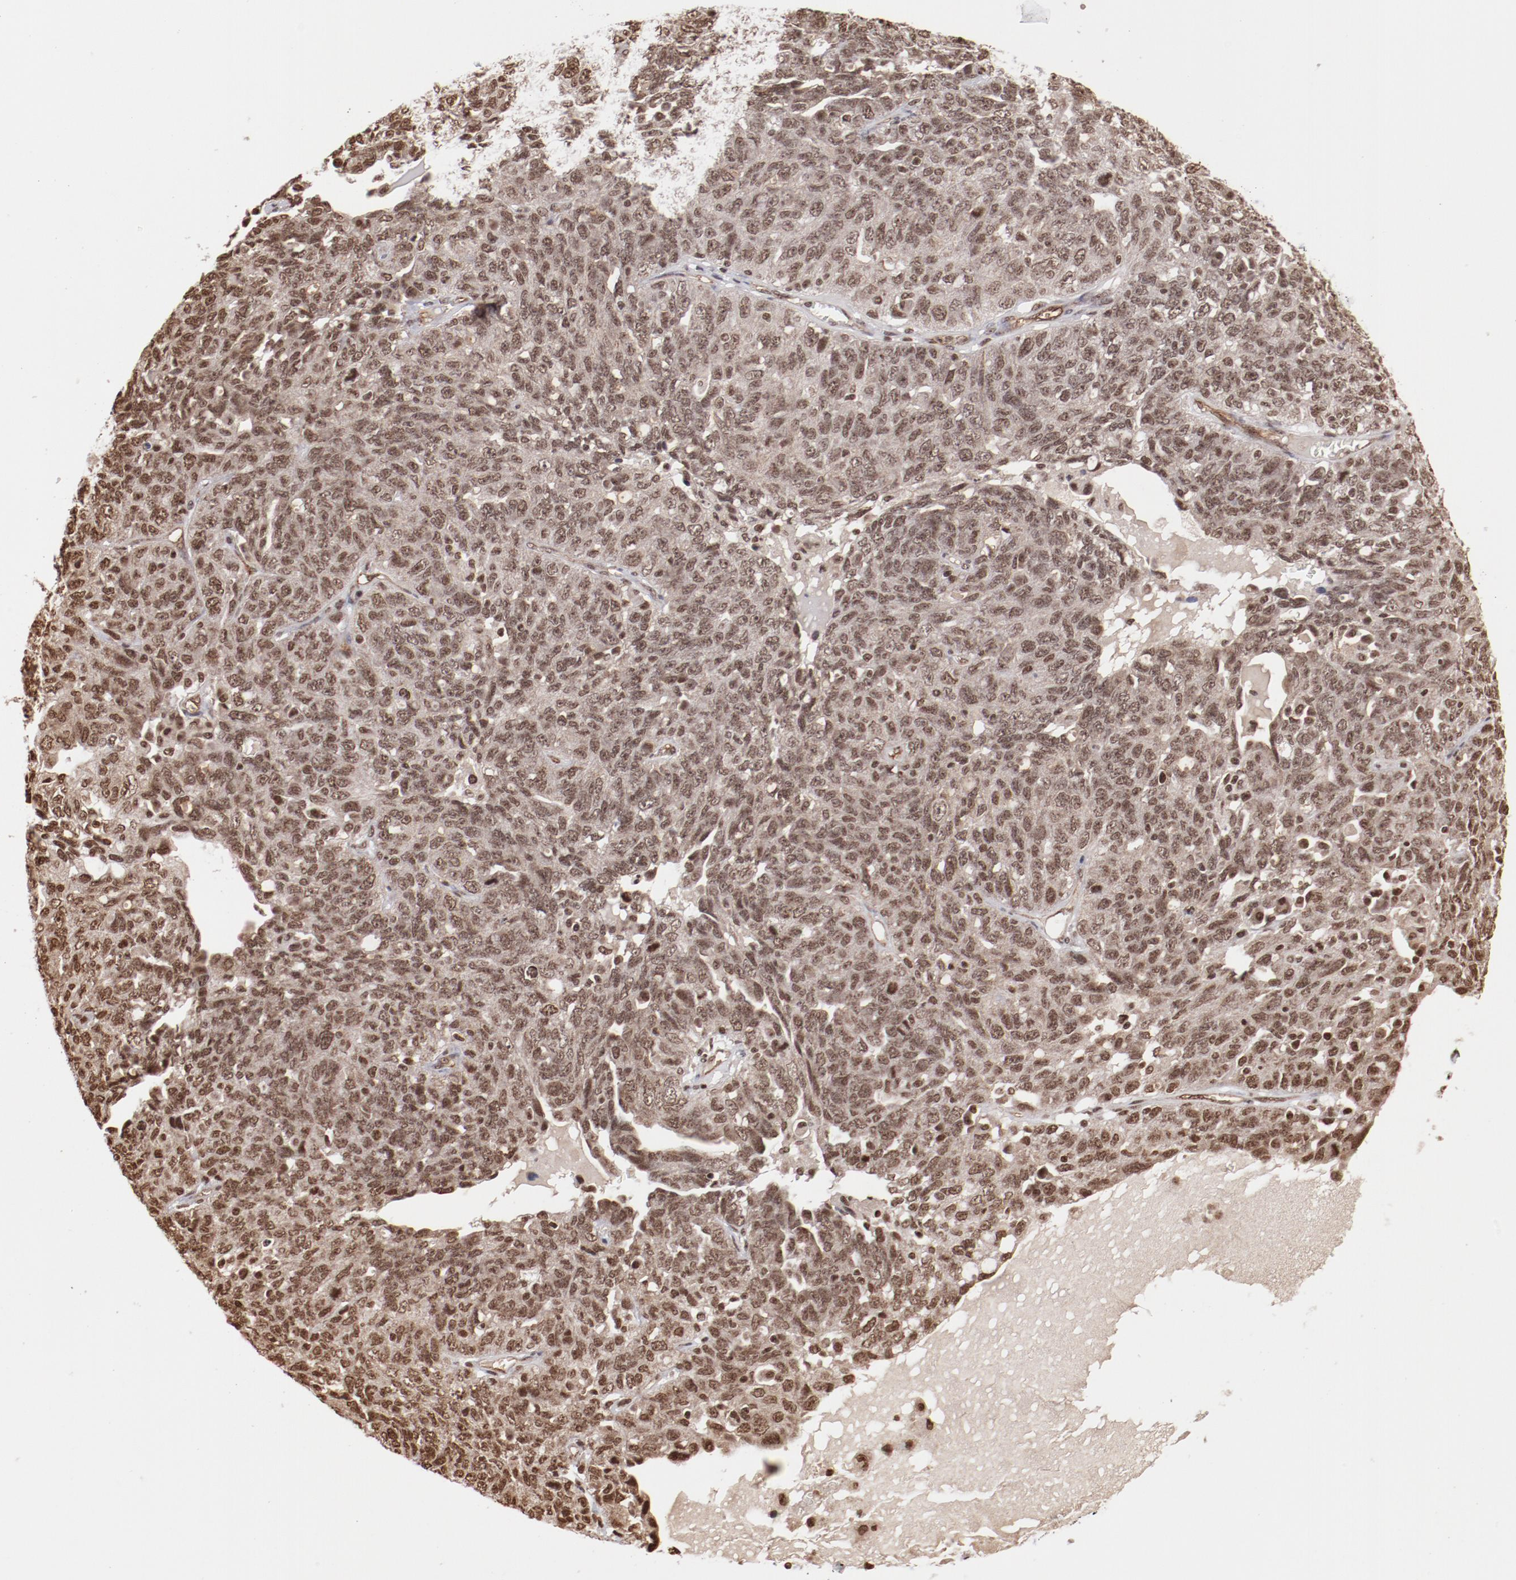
{"staining": {"intensity": "moderate", "quantity": ">75%", "location": "nuclear"}, "tissue": "ovarian cancer", "cell_type": "Tumor cells", "image_type": "cancer", "snomed": [{"axis": "morphology", "description": "Cystadenocarcinoma, serous, NOS"}, {"axis": "topography", "description": "Ovary"}], "caption": "Human ovarian cancer stained for a protein (brown) reveals moderate nuclear positive expression in about >75% of tumor cells.", "gene": "ABL2", "patient": {"sex": "female", "age": 71}}